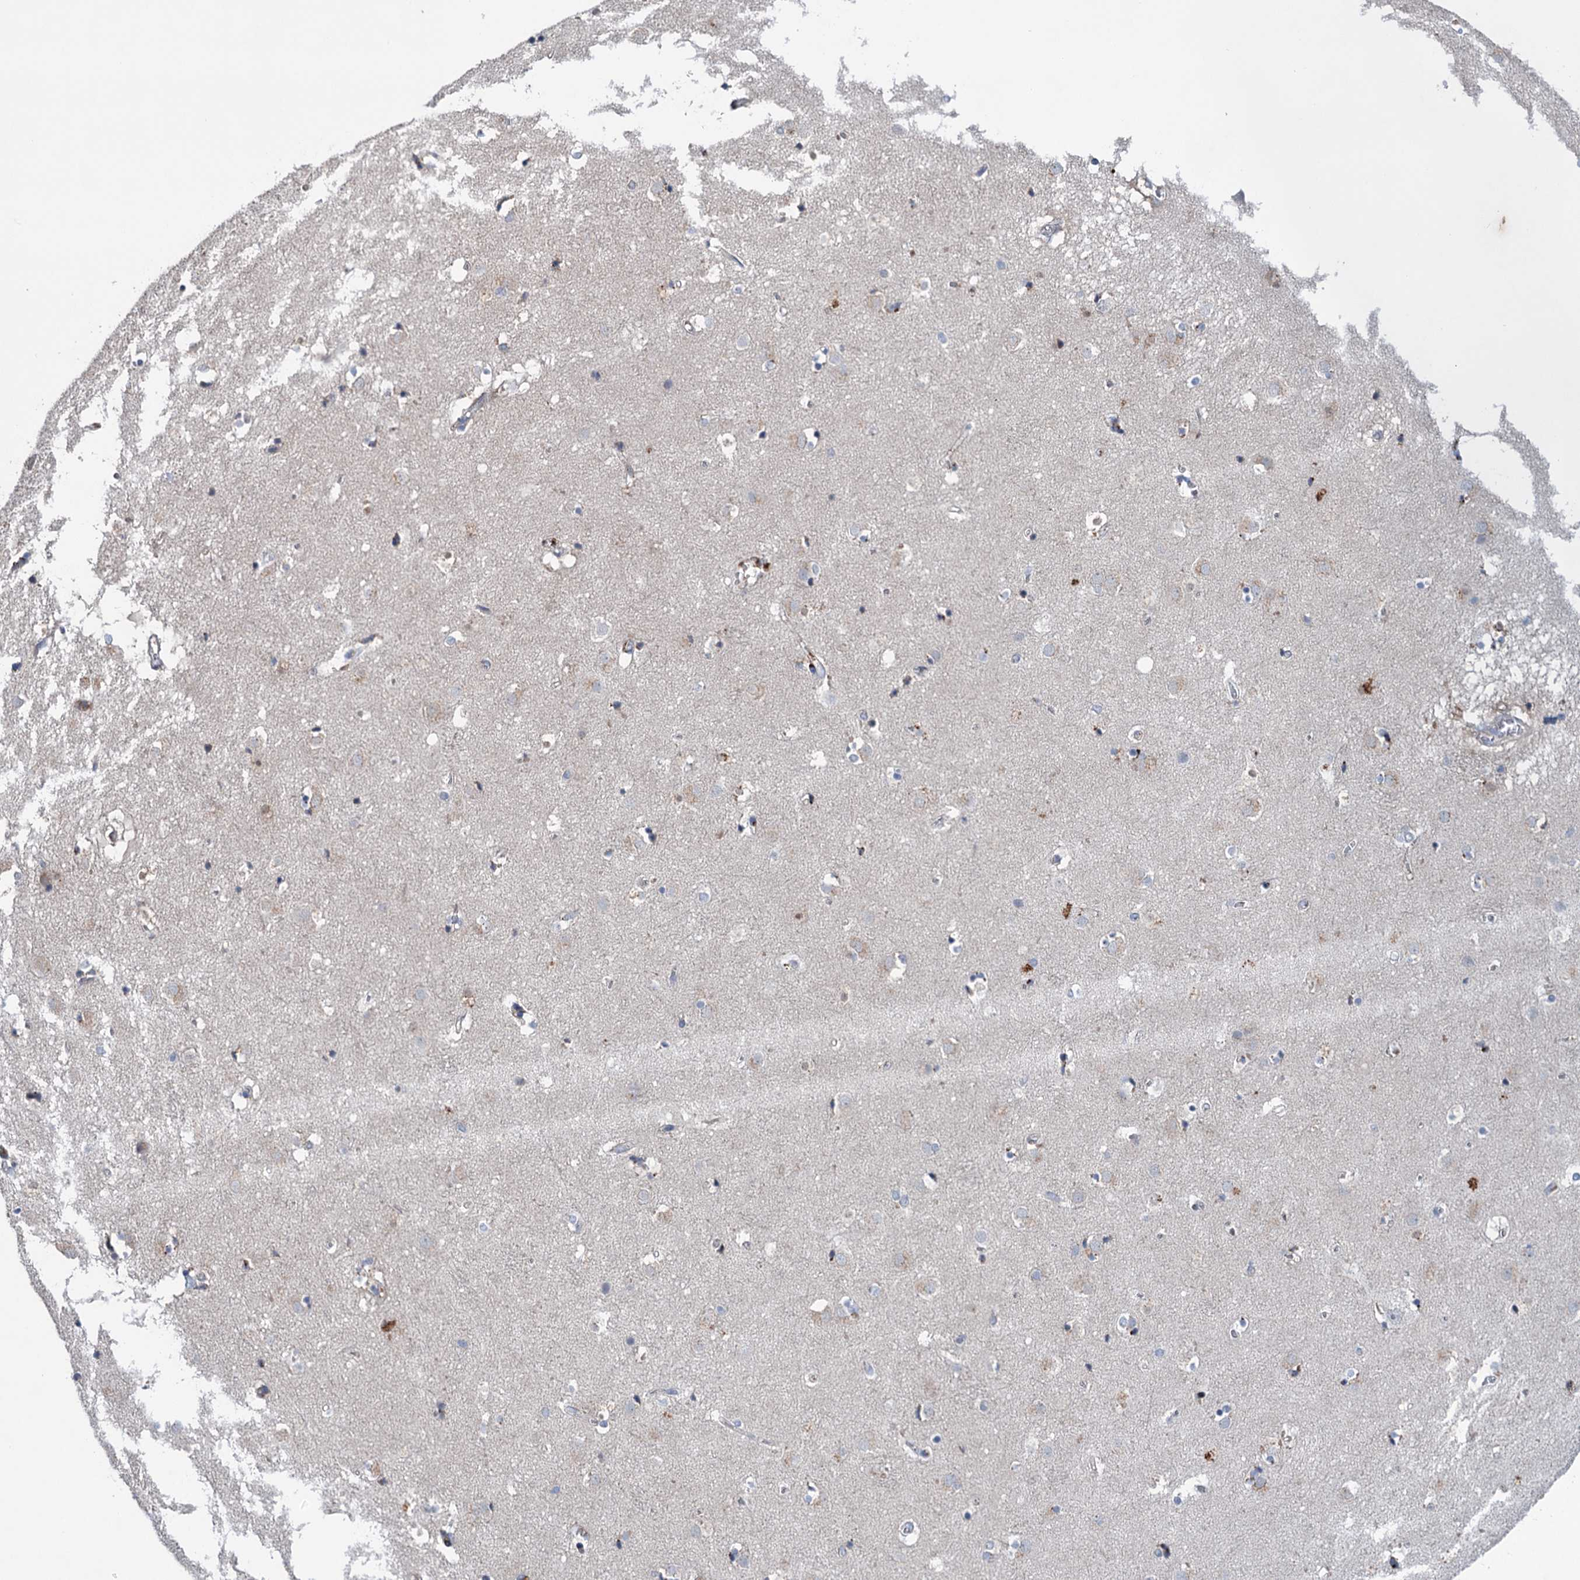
{"staining": {"intensity": "negative", "quantity": "none", "location": "none"}, "tissue": "caudate", "cell_type": "Glial cells", "image_type": "normal", "snomed": [{"axis": "morphology", "description": "Normal tissue, NOS"}, {"axis": "topography", "description": "Lateral ventricle wall"}], "caption": "Glial cells are negative for protein expression in normal human caudate. (Stains: DAB (3,3'-diaminobenzidine) immunohistochemistry (IHC) with hematoxylin counter stain, Microscopy: brightfield microscopy at high magnification).", "gene": "NCAPD2", "patient": {"sex": "male", "age": 70}}